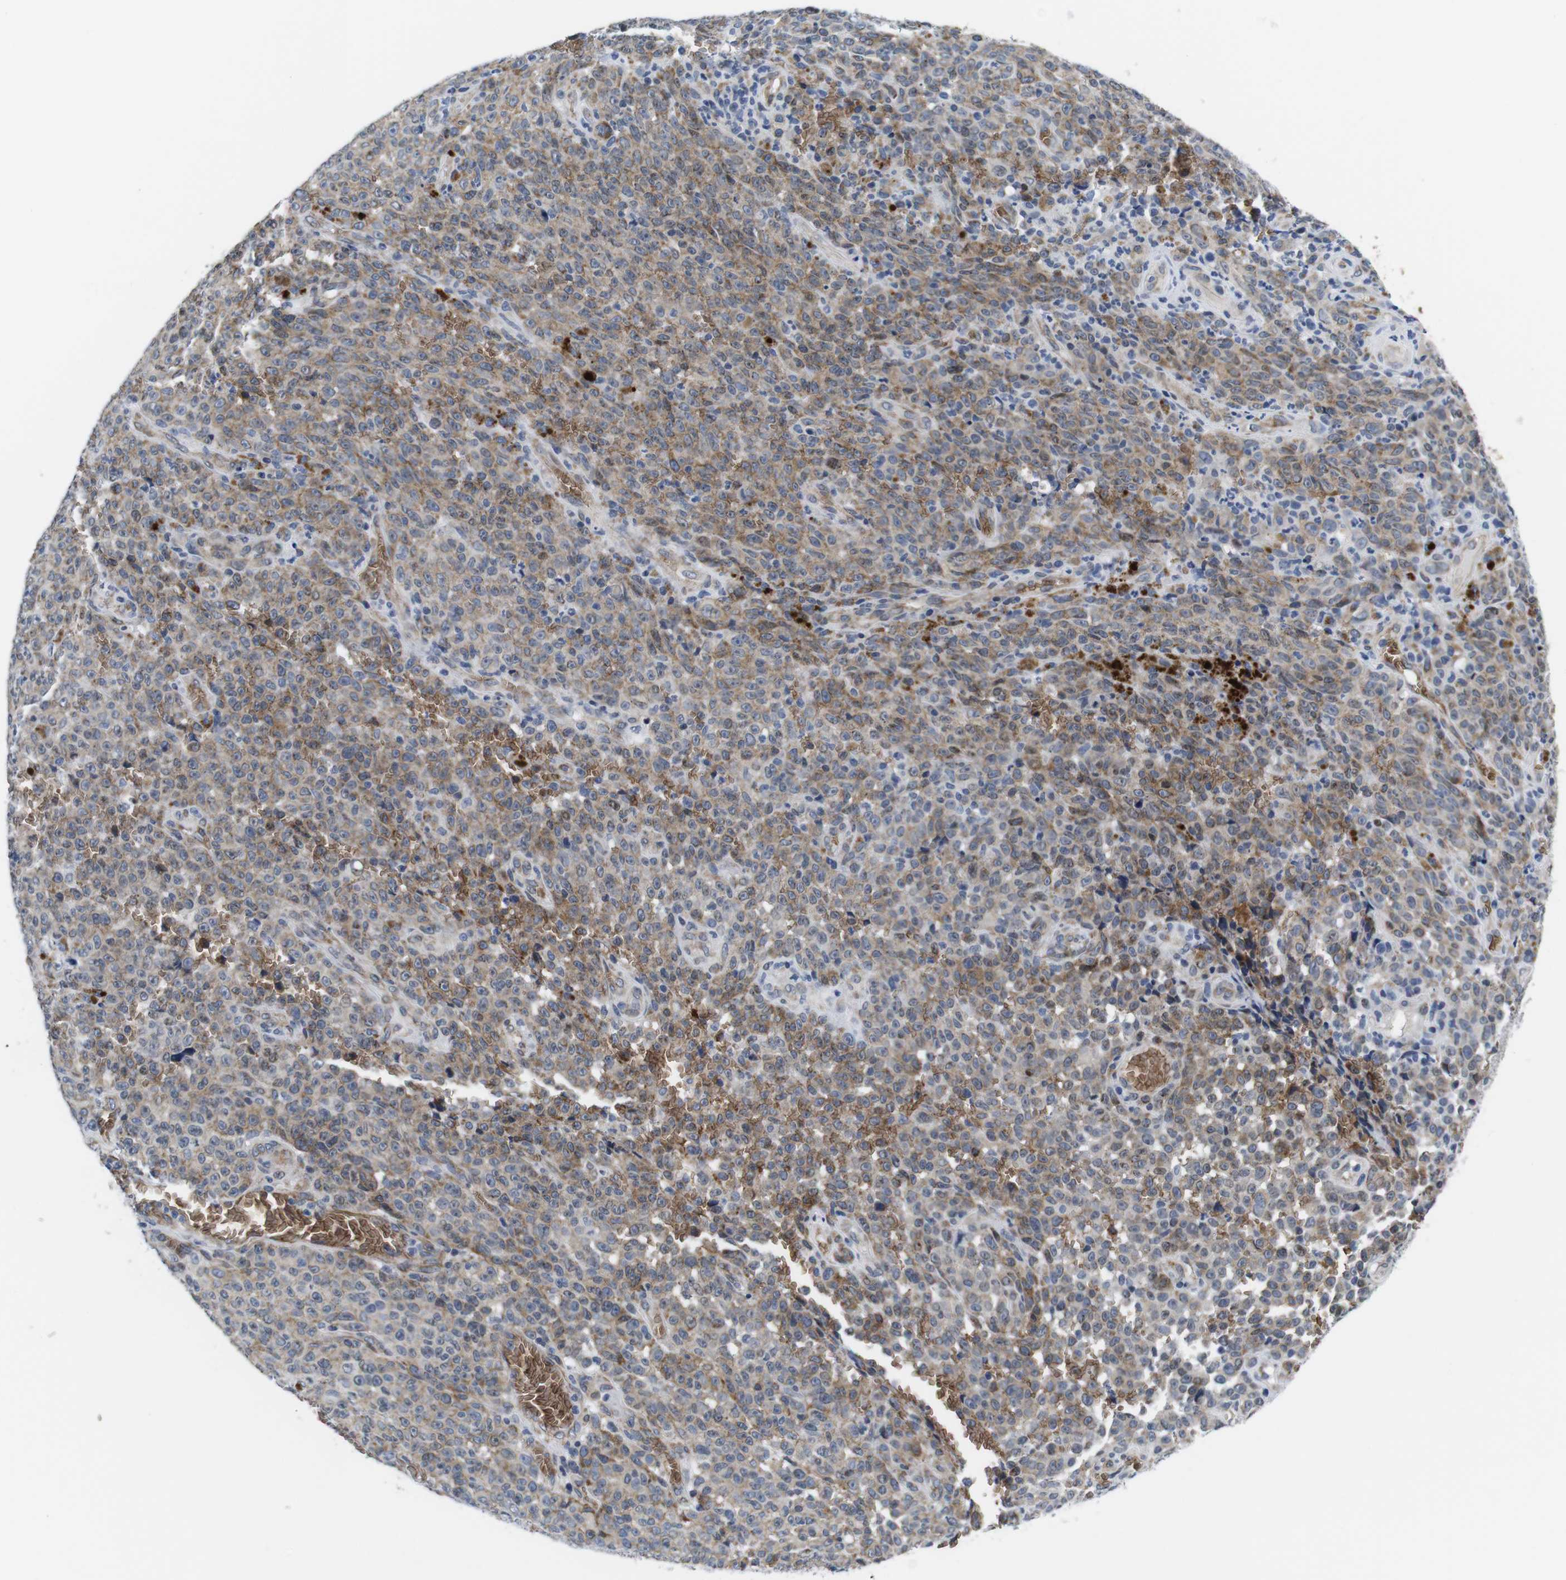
{"staining": {"intensity": "moderate", "quantity": ">75%", "location": "cytoplasmic/membranous"}, "tissue": "melanoma", "cell_type": "Tumor cells", "image_type": "cancer", "snomed": [{"axis": "morphology", "description": "Malignant melanoma, NOS"}, {"axis": "topography", "description": "Skin"}], "caption": "Human malignant melanoma stained with a brown dye displays moderate cytoplasmic/membranous positive staining in approximately >75% of tumor cells.", "gene": "SOCS3", "patient": {"sex": "female", "age": 82}}